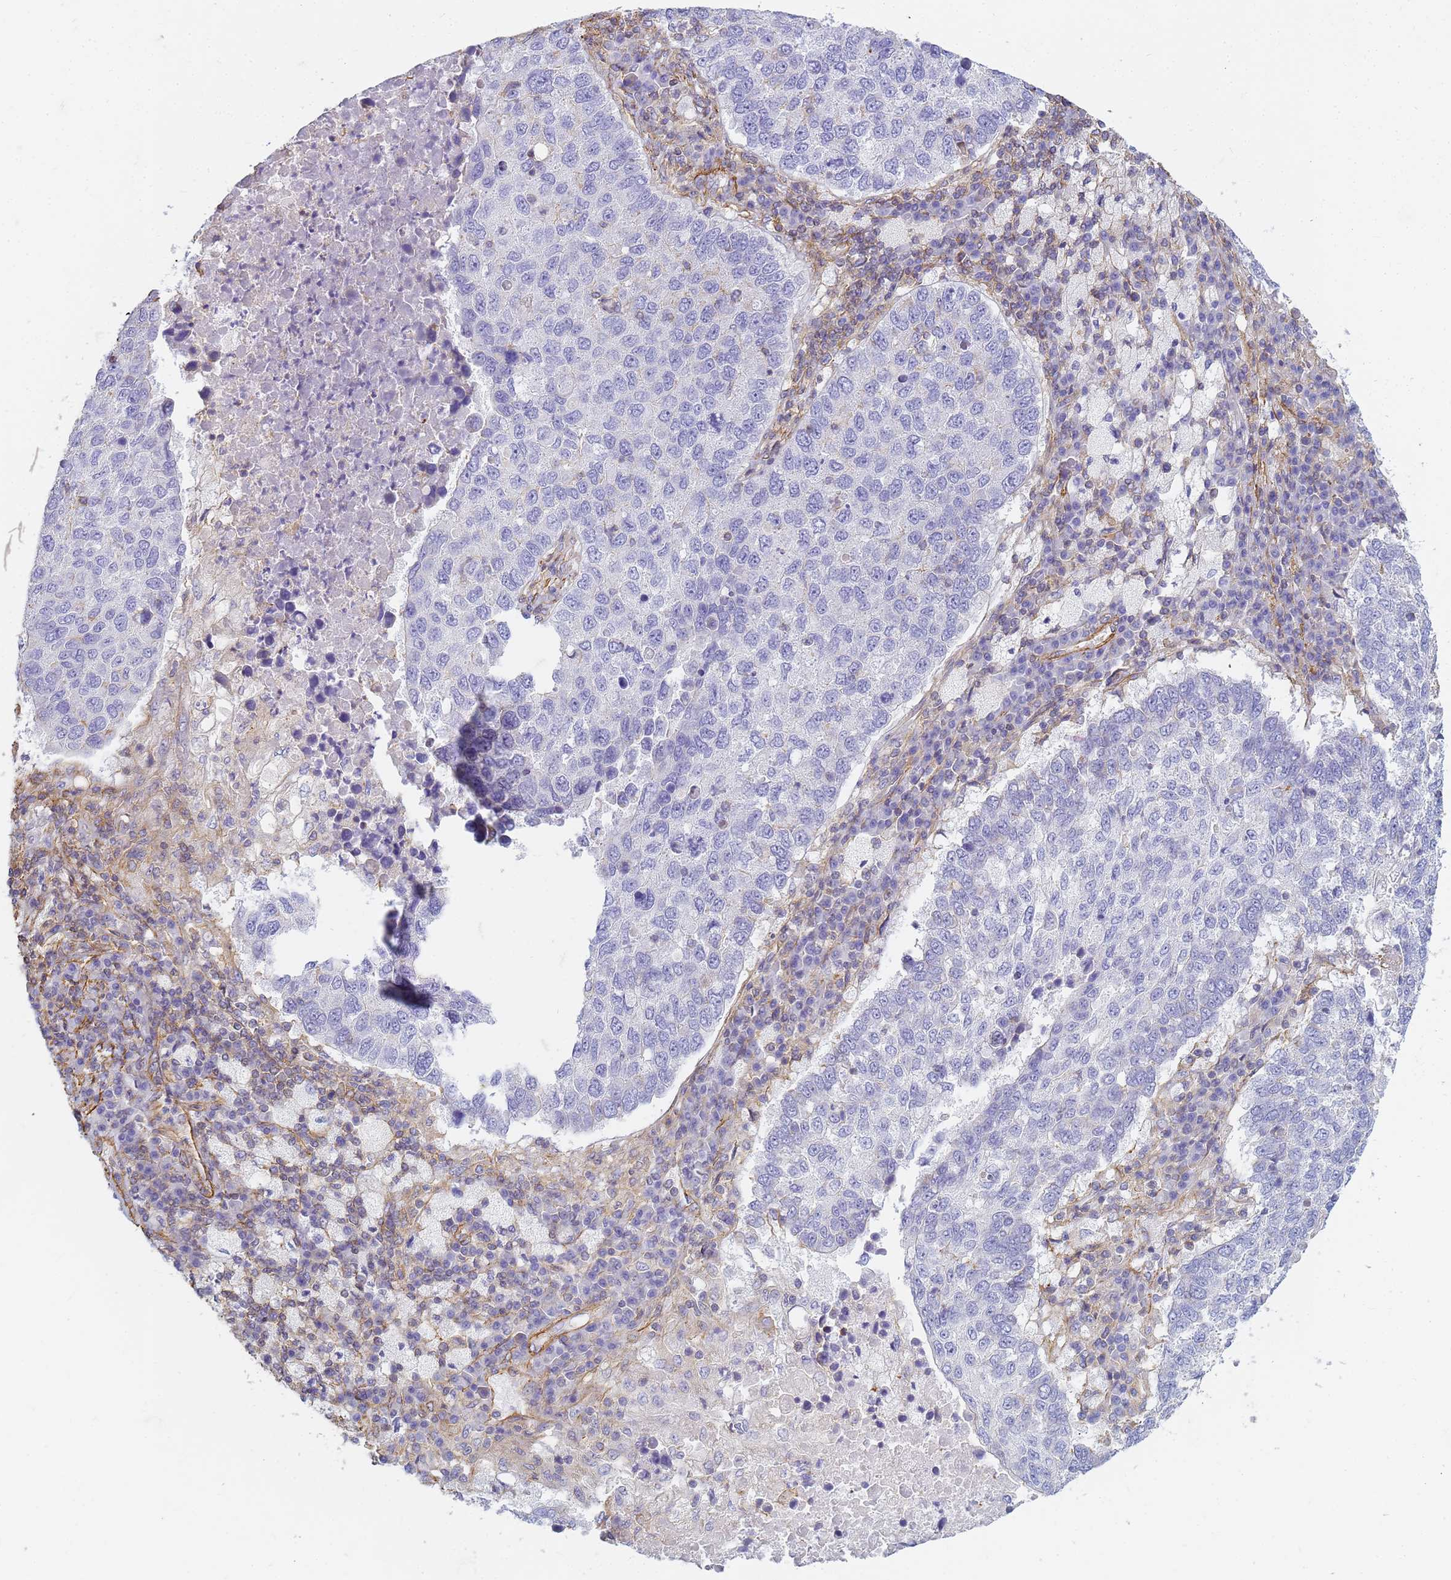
{"staining": {"intensity": "negative", "quantity": "none", "location": "none"}, "tissue": "lung cancer", "cell_type": "Tumor cells", "image_type": "cancer", "snomed": [{"axis": "morphology", "description": "Squamous cell carcinoma, NOS"}, {"axis": "topography", "description": "Lung"}], "caption": "Immunohistochemistry (IHC) micrograph of human squamous cell carcinoma (lung) stained for a protein (brown), which reveals no expression in tumor cells.", "gene": "TPM1", "patient": {"sex": "male", "age": 73}}